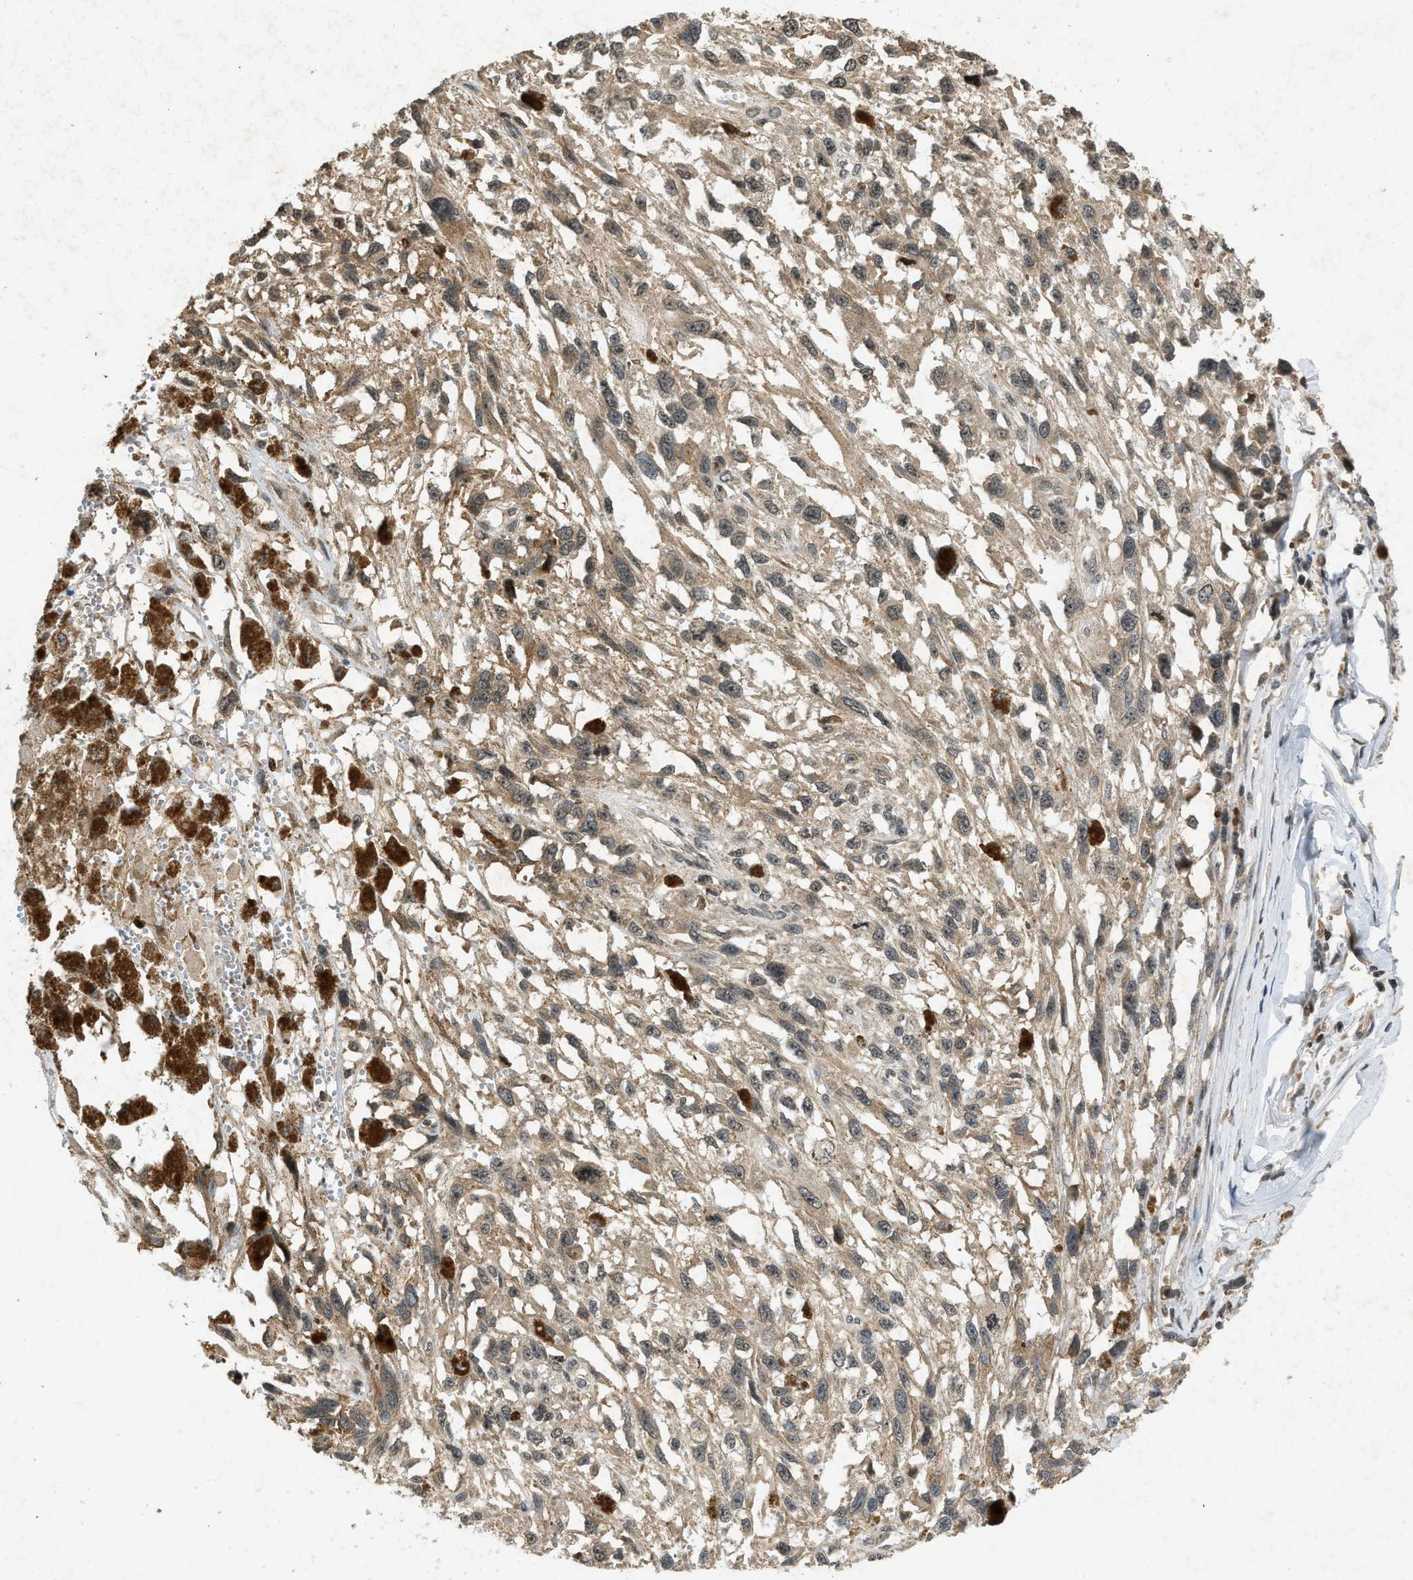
{"staining": {"intensity": "weak", "quantity": ">75%", "location": "nuclear"}, "tissue": "melanoma", "cell_type": "Tumor cells", "image_type": "cancer", "snomed": [{"axis": "morphology", "description": "Malignant melanoma, Metastatic site"}, {"axis": "topography", "description": "Lymph node"}], "caption": "Immunohistochemistry of human malignant melanoma (metastatic site) displays low levels of weak nuclear staining in approximately >75% of tumor cells.", "gene": "SIAH1", "patient": {"sex": "male", "age": 59}}